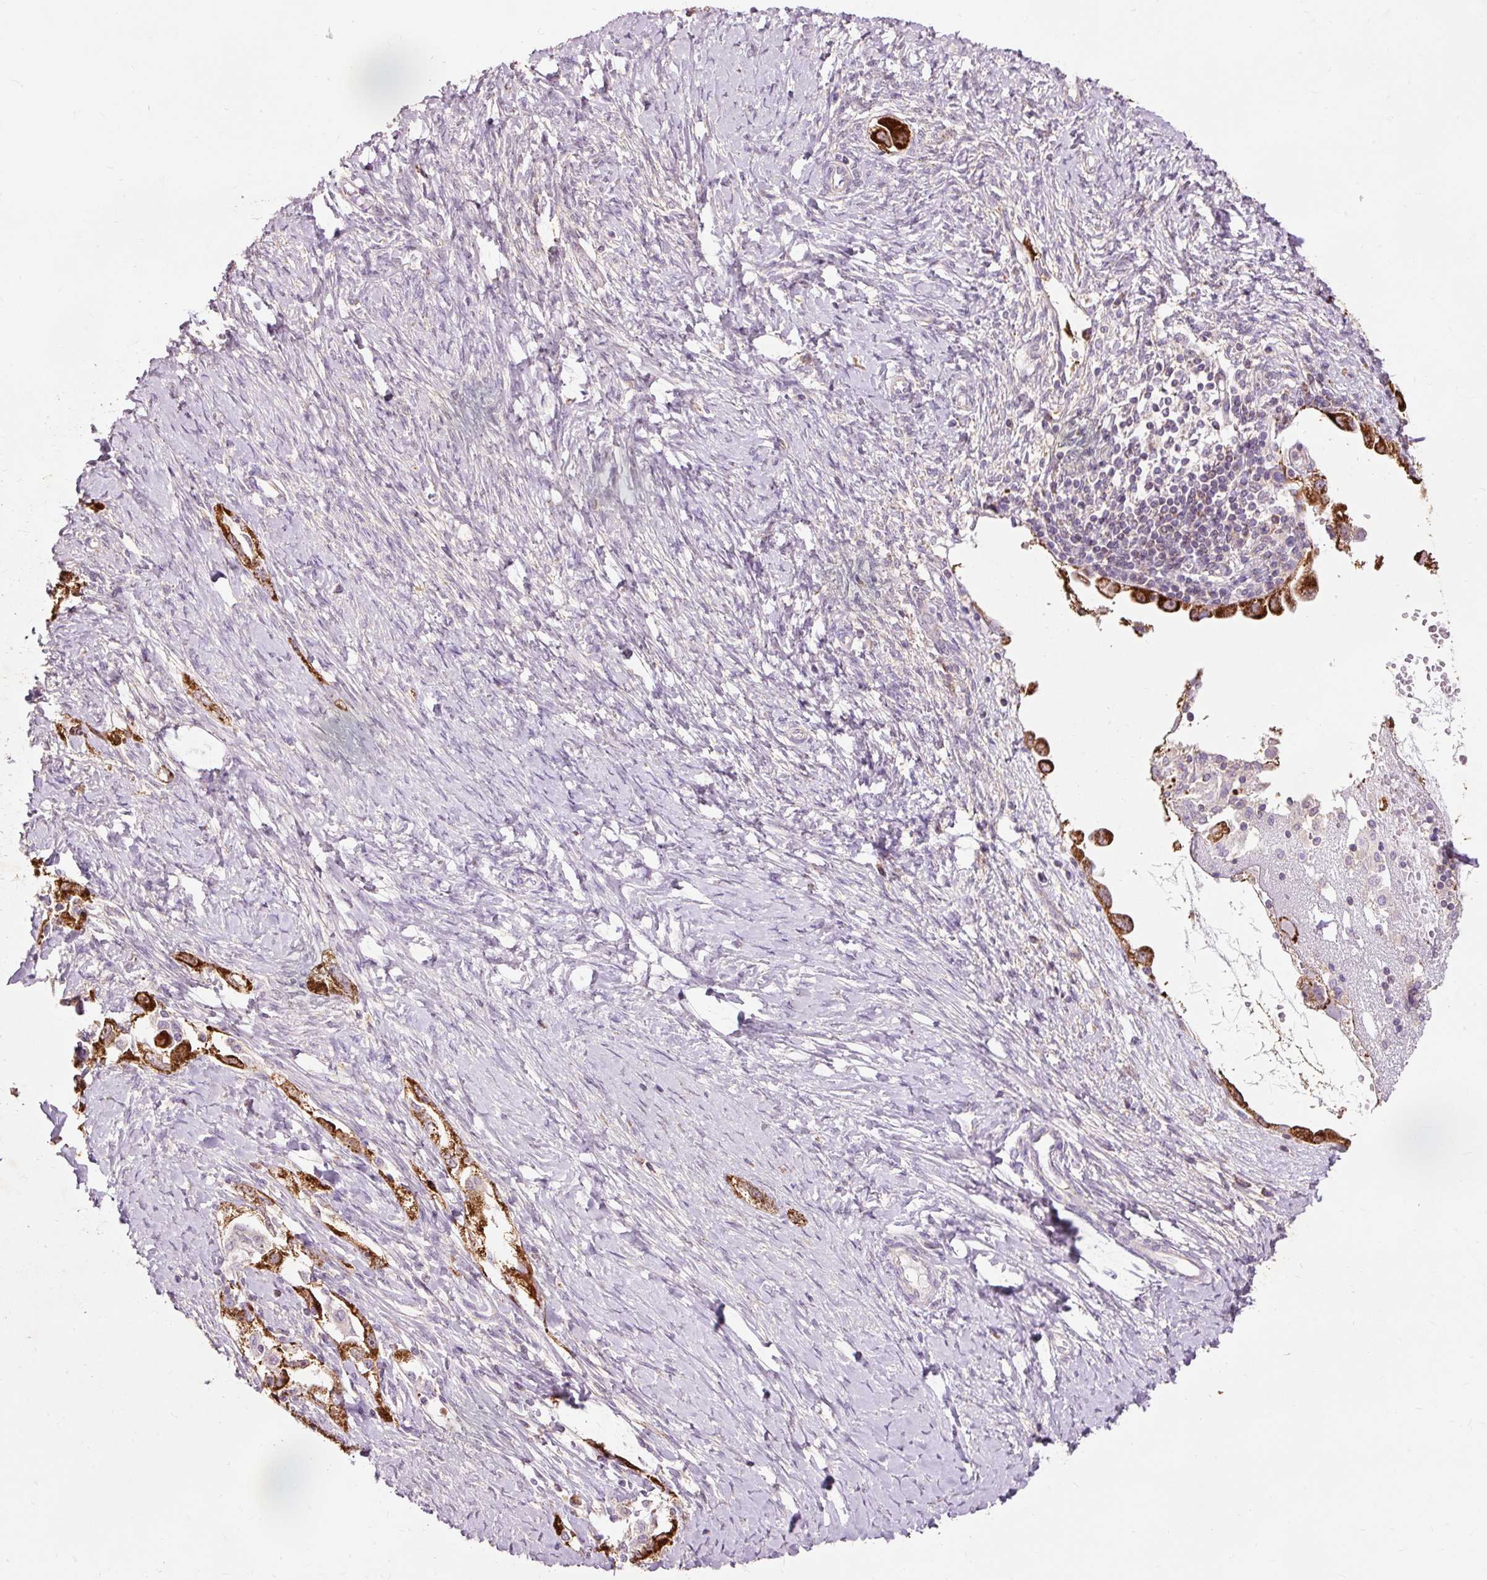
{"staining": {"intensity": "strong", "quantity": ">75%", "location": "cytoplasmic/membranous"}, "tissue": "ovarian cancer", "cell_type": "Tumor cells", "image_type": "cancer", "snomed": [{"axis": "morphology", "description": "Carcinoma, NOS"}, {"axis": "morphology", "description": "Cystadenocarcinoma, serous, NOS"}, {"axis": "topography", "description": "Ovary"}], "caption": "A brown stain labels strong cytoplasmic/membranous staining of a protein in ovarian cancer (carcinoma) tumor cells.", "gene": "PRDX5", "patient": {"sex": "female", "age": 69}}